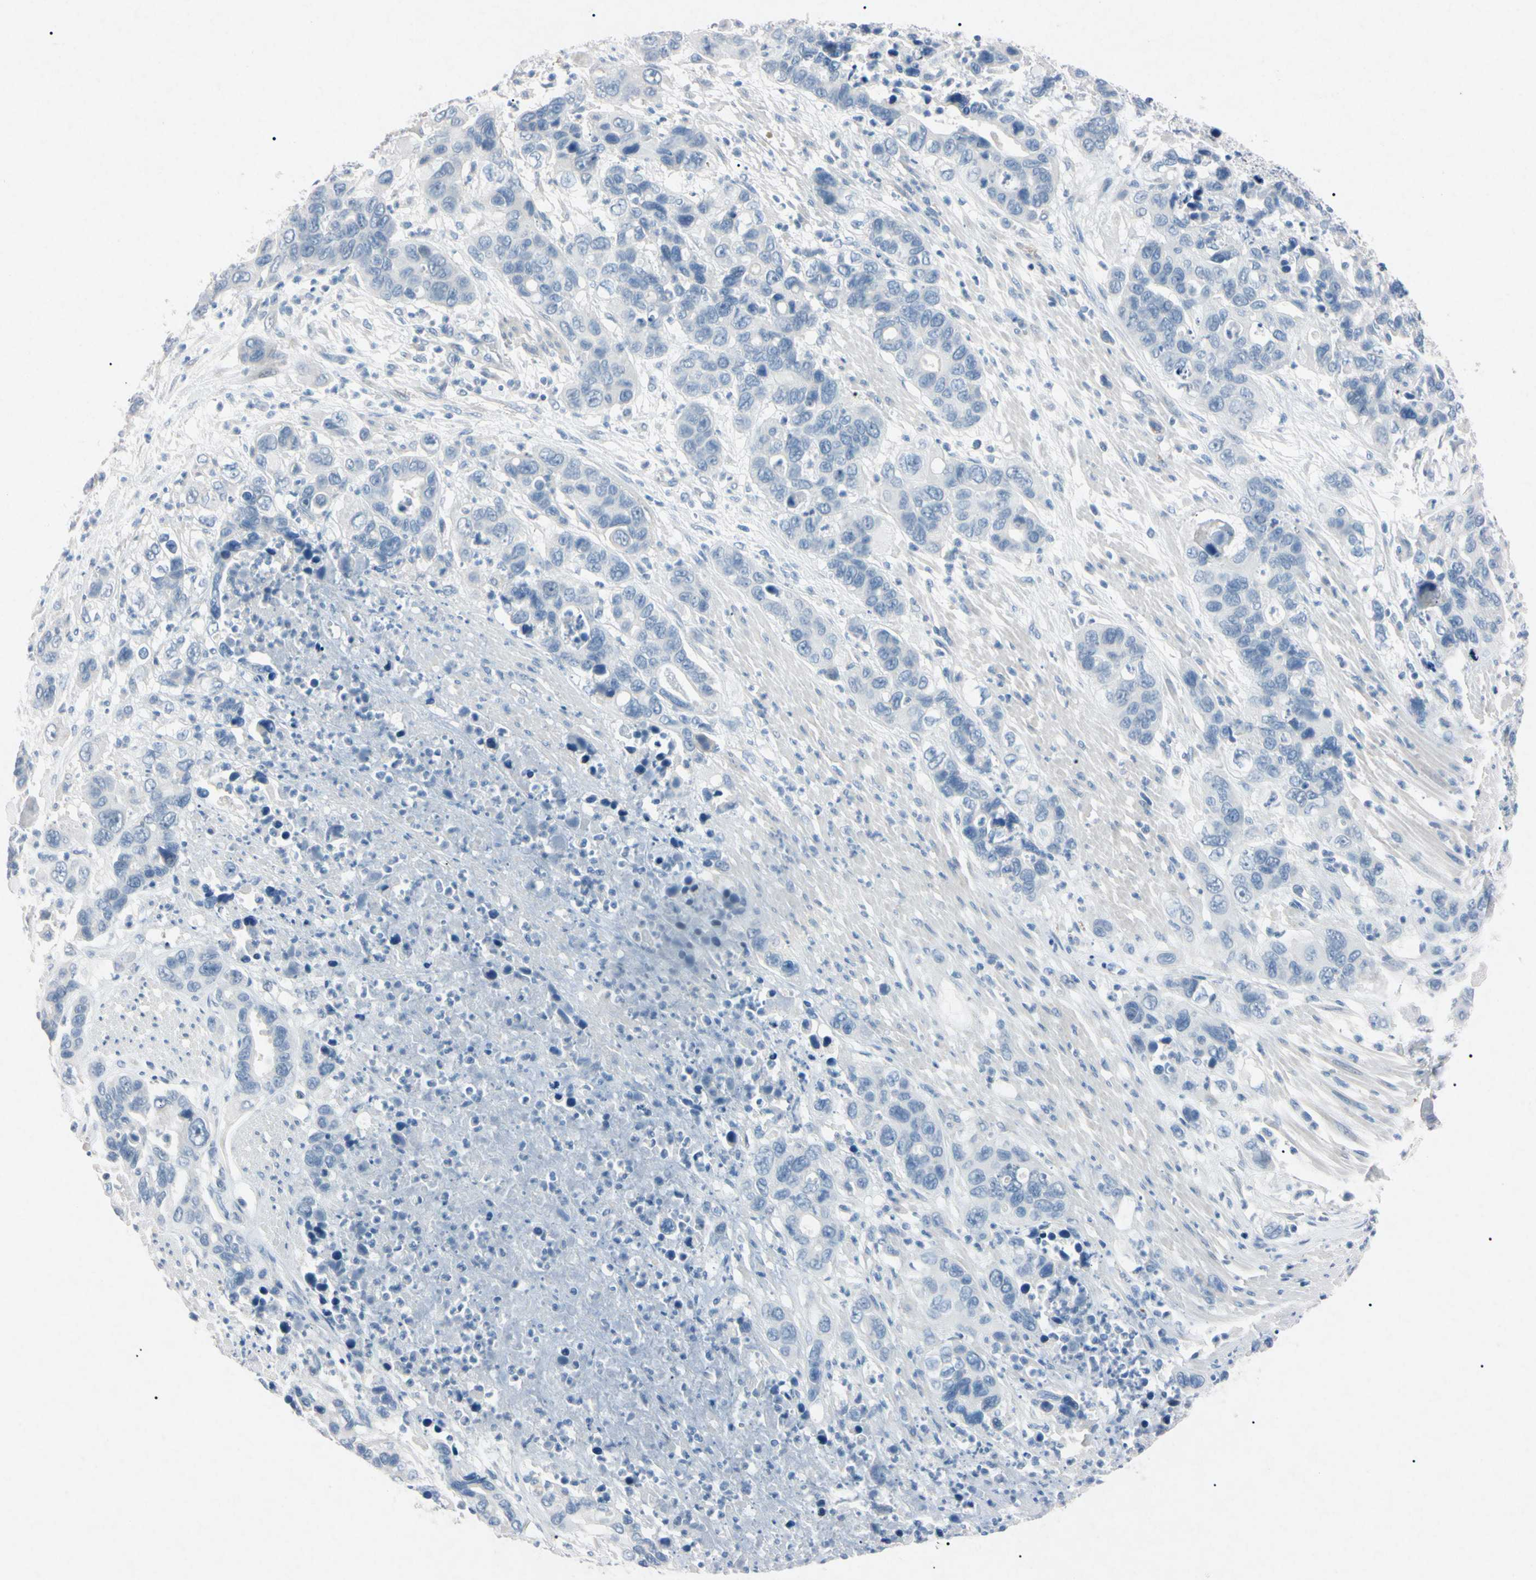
{"staining": {"intensity": "negative", "quantity": "none", "location": "none"}, "tissue": "pancreatic cancer", "cell_type": "Tumor cells", "image_type": "cancer", "snomed": [{"axis": "morphology", "description": "Adenocarcinoma, NOS"}, {"axis": "topography", "description": "Pancreas"}], "caption": "Immunohistochemistry (IHC) image of pancreatic cancer (adenocarcinoma) stained for a protein (brown), which displays no expression in tumor cells.", "gene": "ELN", "patient": {"sex": "female", "age": 71}}